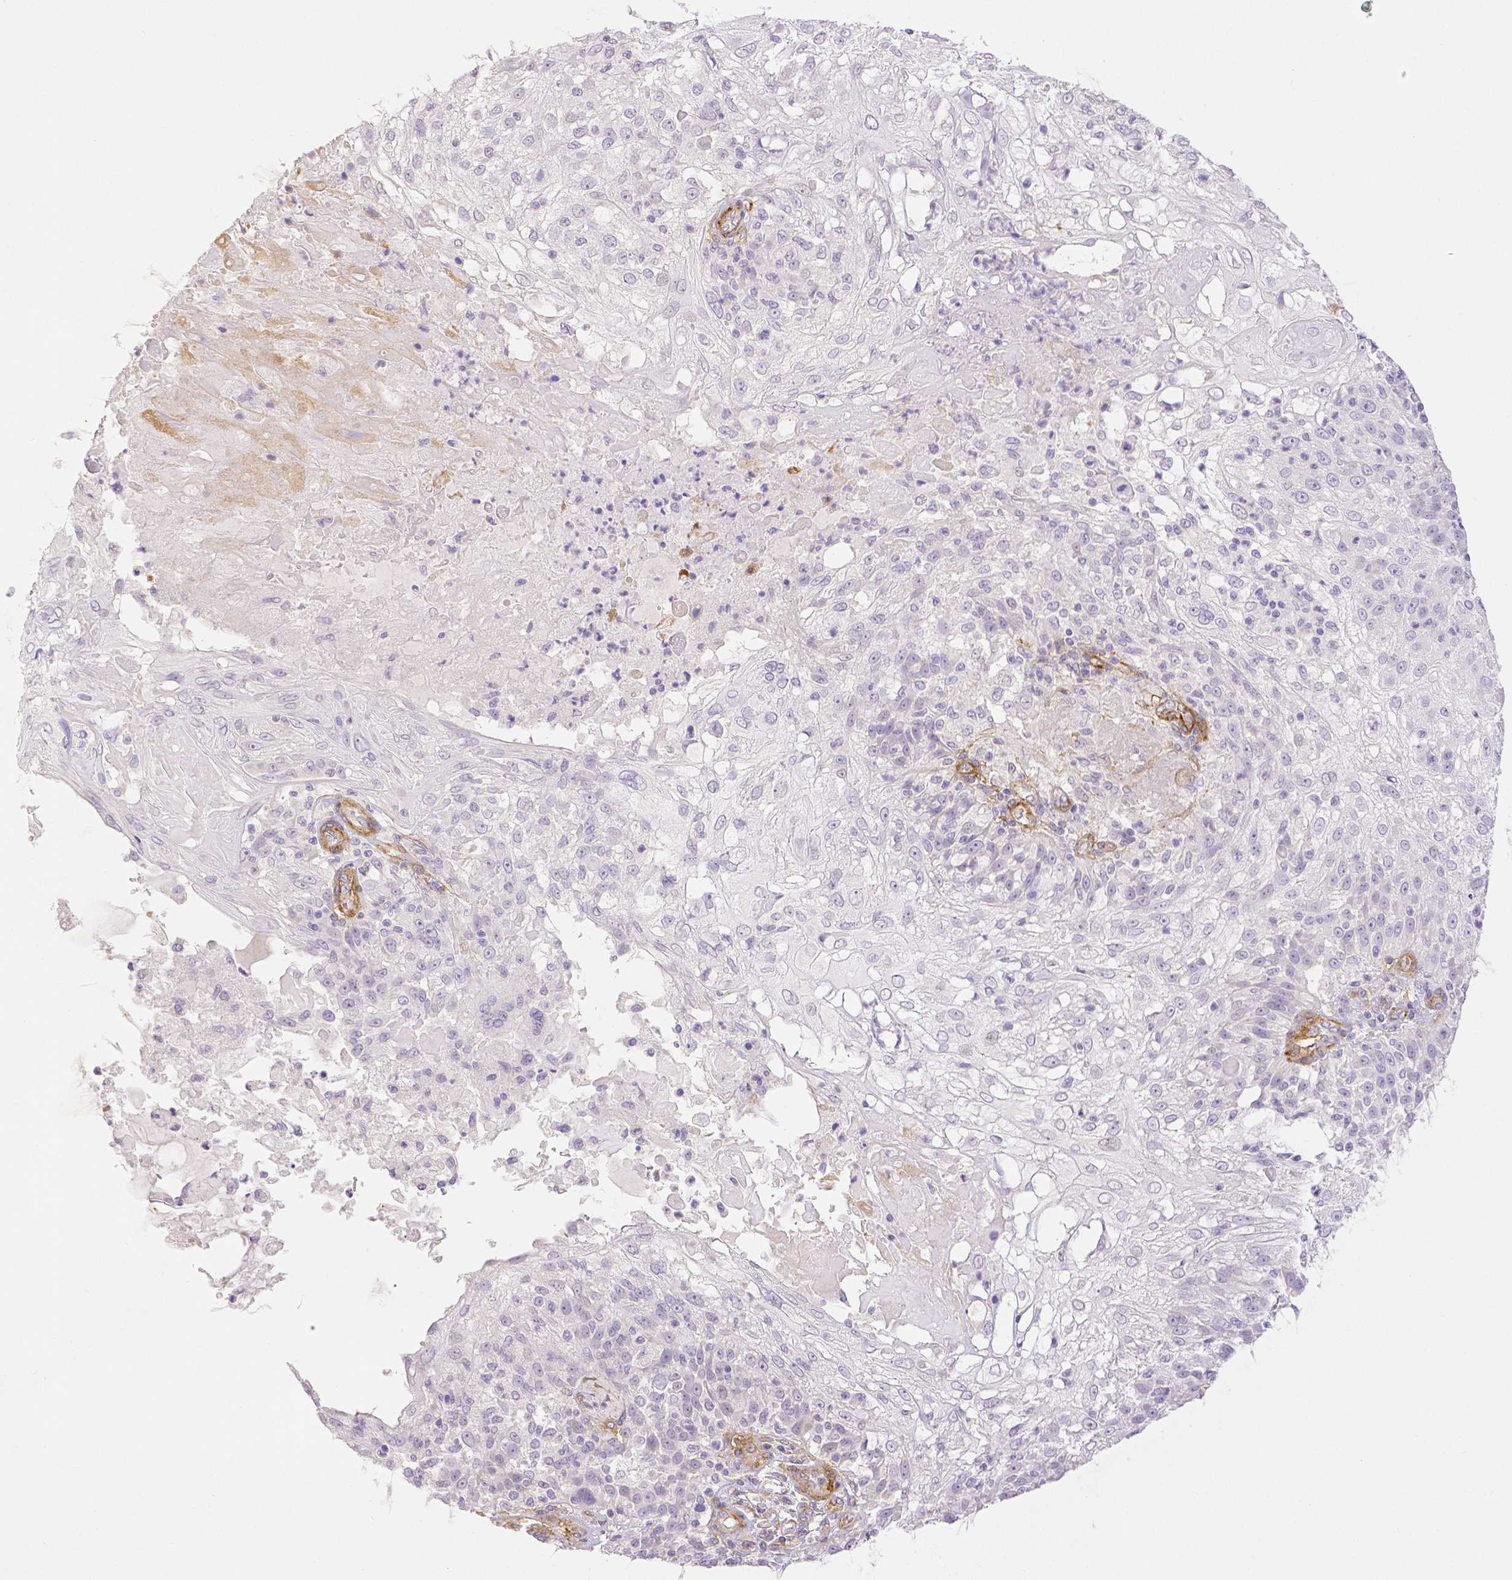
{"staining": {"intensity": "negative", "quantity": "none", "location": "none"}, "tissue": "skin cancer", "cell_type": "Tumor cells", "image_type": "cancer", "snomed": [{"axis": "morphology", "description": "Normal tissue, NOS"}, {"axis": "morphology", "description": "Squamous cell carcinoma, NOS"}, {"axis": "topography", "description": "Skin"}], "caption": "Immunohistochemistry (IHC) photomicrograph of skin cancer stained for a protein (brown), which reveals no staining in tumor cells.", "gene": "THY1", "patient": {"sex": "female", "age": 83}}